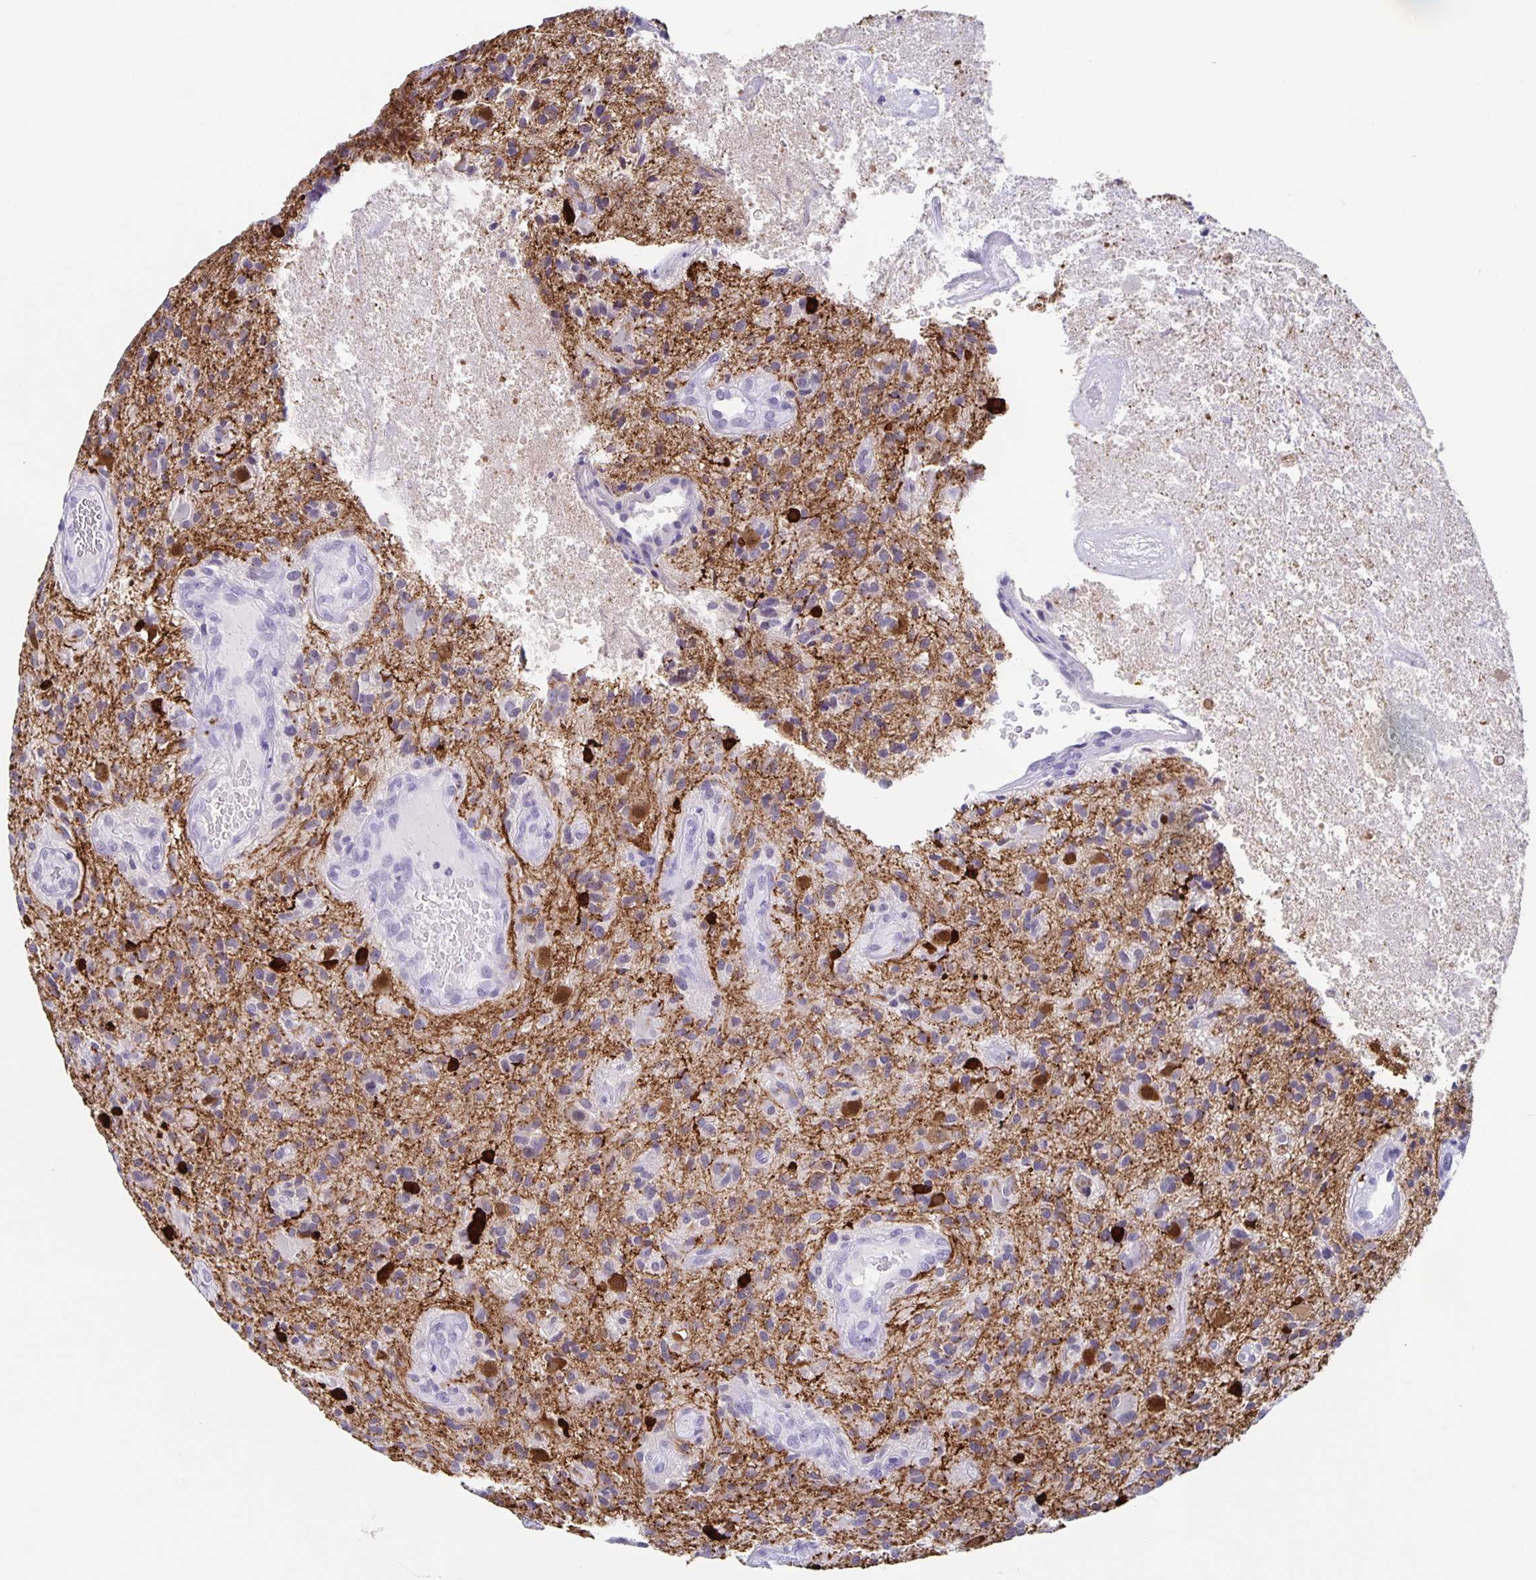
{"staining": {"intensity": "strong", "quantity": "25%-75%", "location": "cytoplasmic/membranous"}, "tissue": "glioma", "cell_type": "Tumor cells", "image_type": "cancer", "snomed": [{"axis": "morphology", "description": "Glioma, malignant, High grade"}, {"axis": "topography", "description": "Brain"}], "caption": "A micrograph showing strong cytoplasmic/membranous staining in approximately 25%-75% of tumor cells in malignant glioma (high-grade), as visualized by brown immunohistochemical staining.", "gene": "TPPP", "patient": {"sex": "male", "age": 55}}